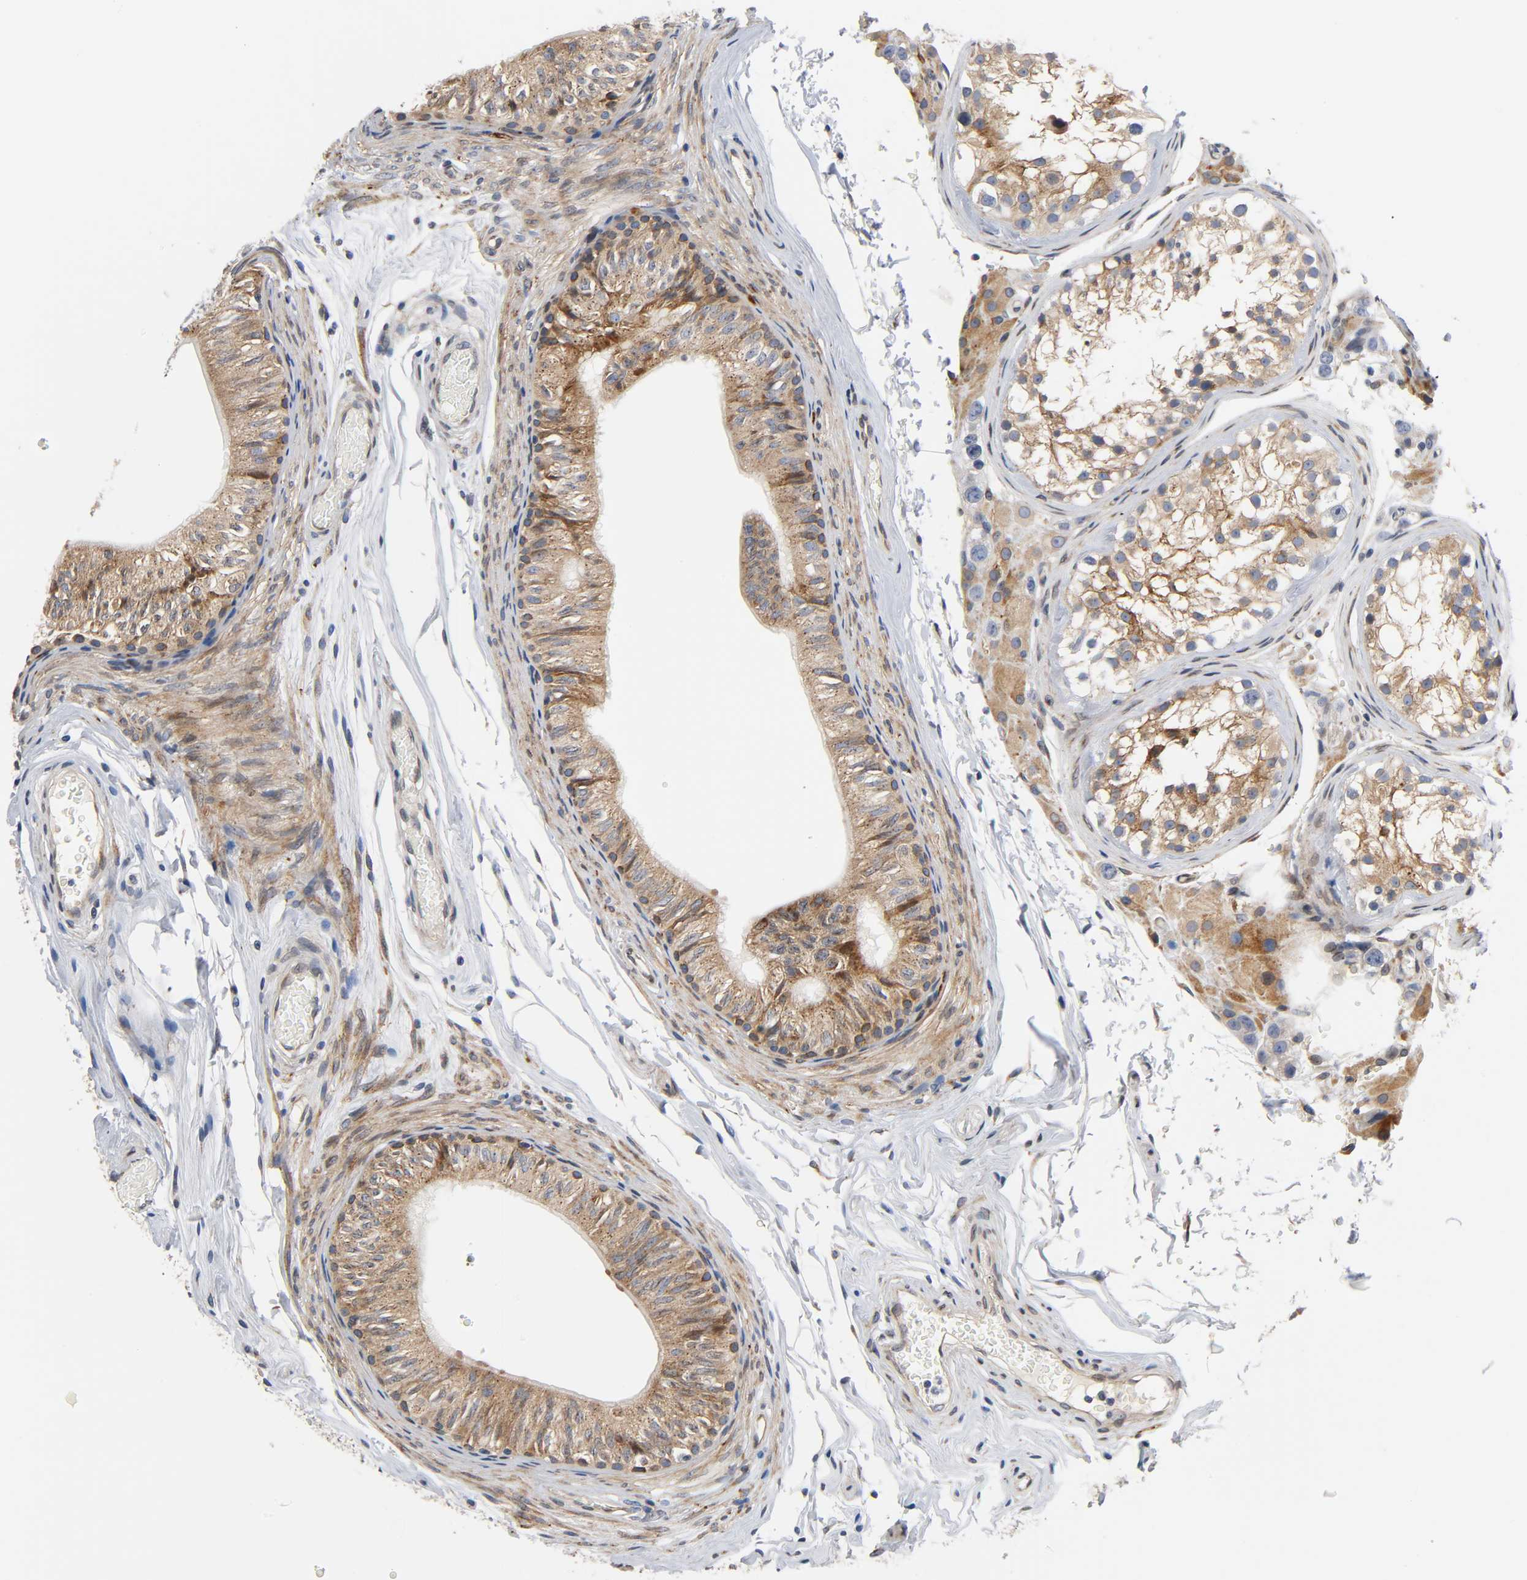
{"staining": {"intensity": "moderate", "quantity": ">75%", "location": "cytoplasmic/membranous"}, "tissue": "epididymis", "cell_type": "Glandular cells", "image_type": "normal", "snomed": [{"axis": "morphology", "description": "Normal tissue, NOS"}, {"axis": "topography", "description": "Testis"}, {"axis": "topography", "description": "Epididymis"}], "caption": "A brown stain shows moderate cytoplasmic/membranous staining of a protein in glandular cells of unremarkable epididymis. Ihc stains the protein in brown and the nuclei are stained blue.", "gene": "ASB6", "patient": {"sex": "male", "age": 36}}